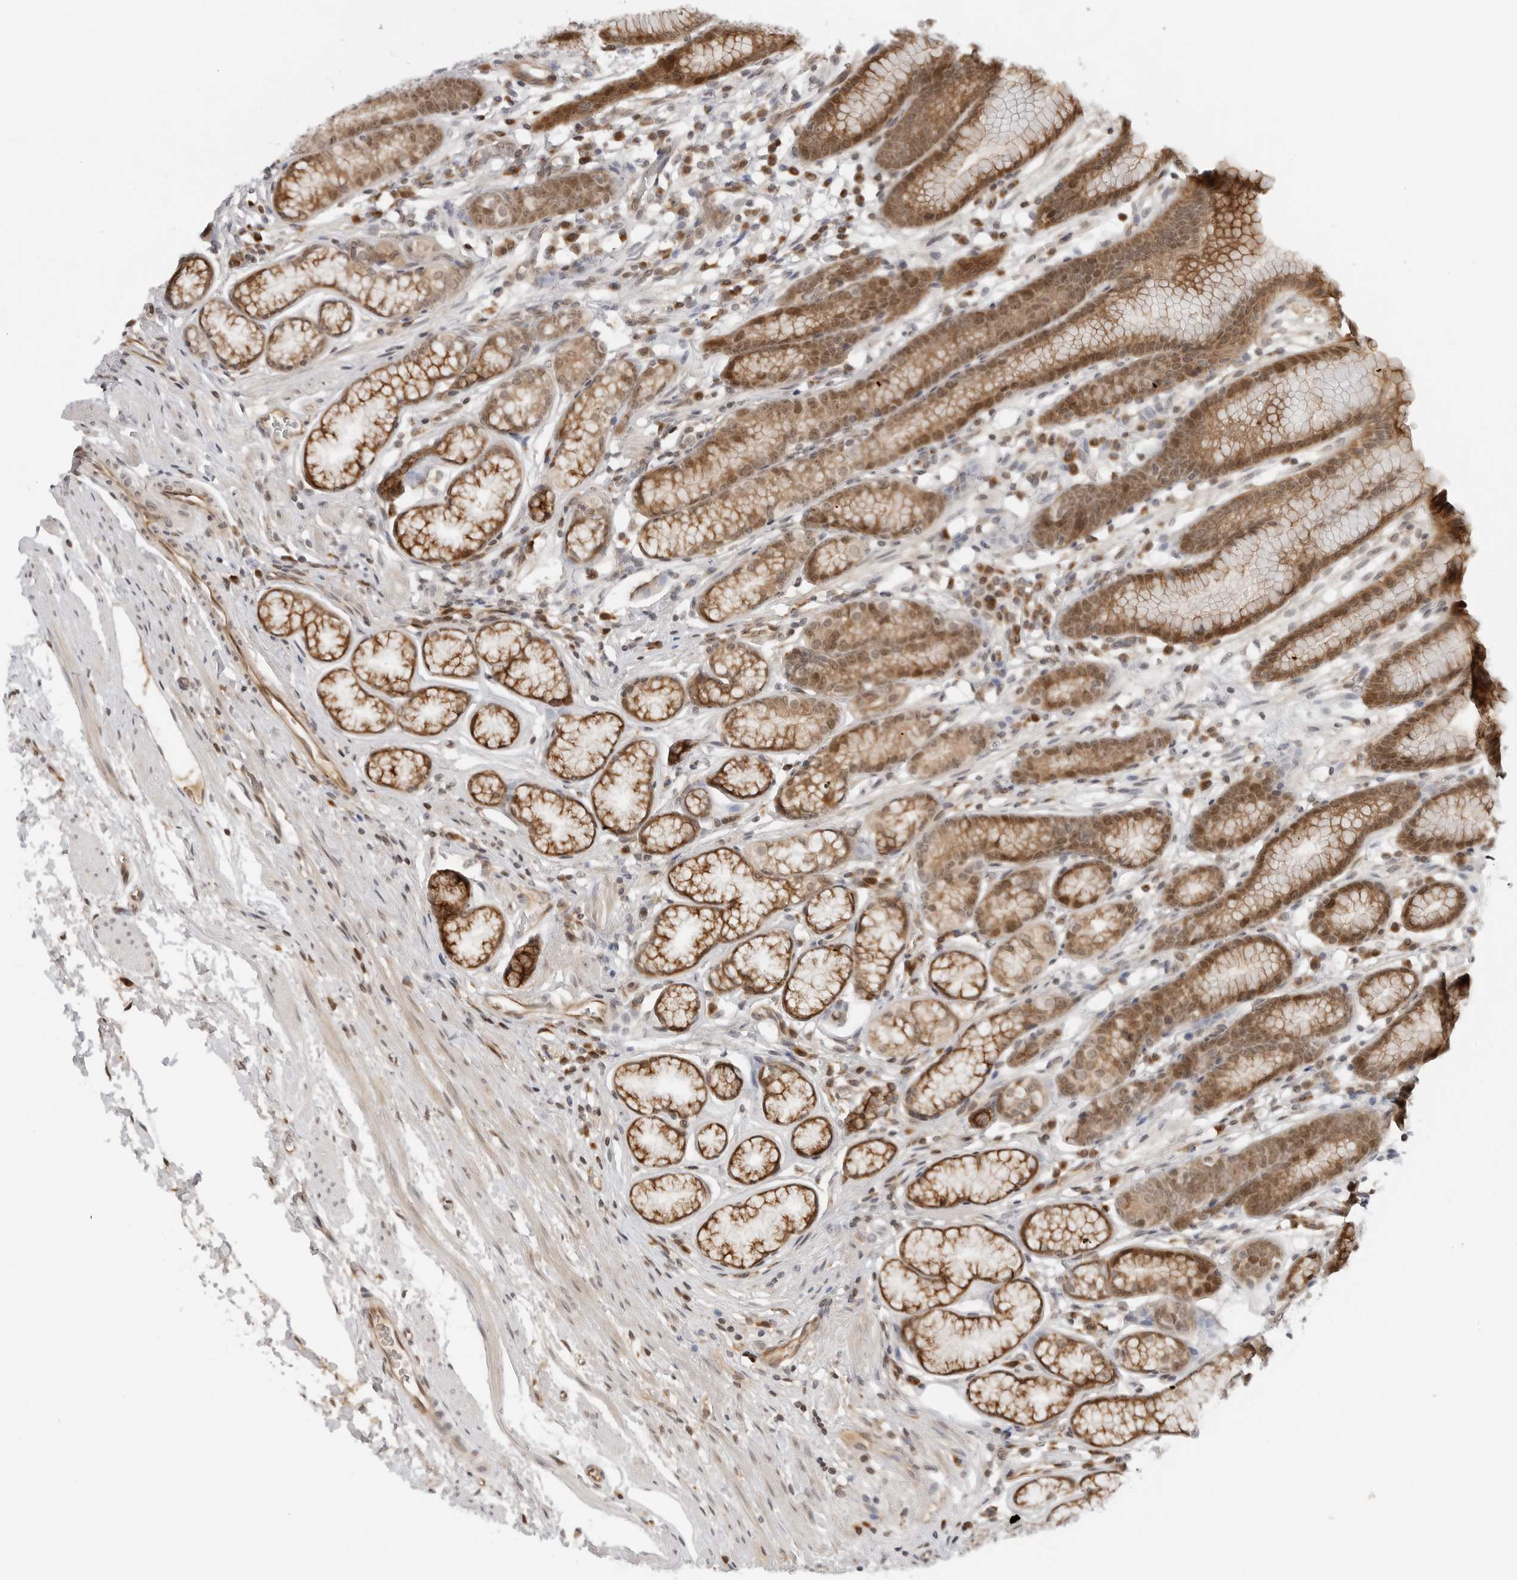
{"staining": {"intensity": "strong", "quantity": "25%-75%", "location": "cytoplasmic/membranous,nuclear"}, "tissue": "stomach", "cell_type": "Glandular cells", "image_type": "normal", "snomed": [{"axis": "morphology", "description": "Normal tissue, NOS"}, {"axis": "topography", "description": "Stomach"}], "caption": "Unremarkable stomach demonstrates strong cytoplasmic/membranous,nuclear expression in about 25%-75% of glandular cells.", "gene": "TIPRL", "patient": {"sex": "male", "age": 42}}